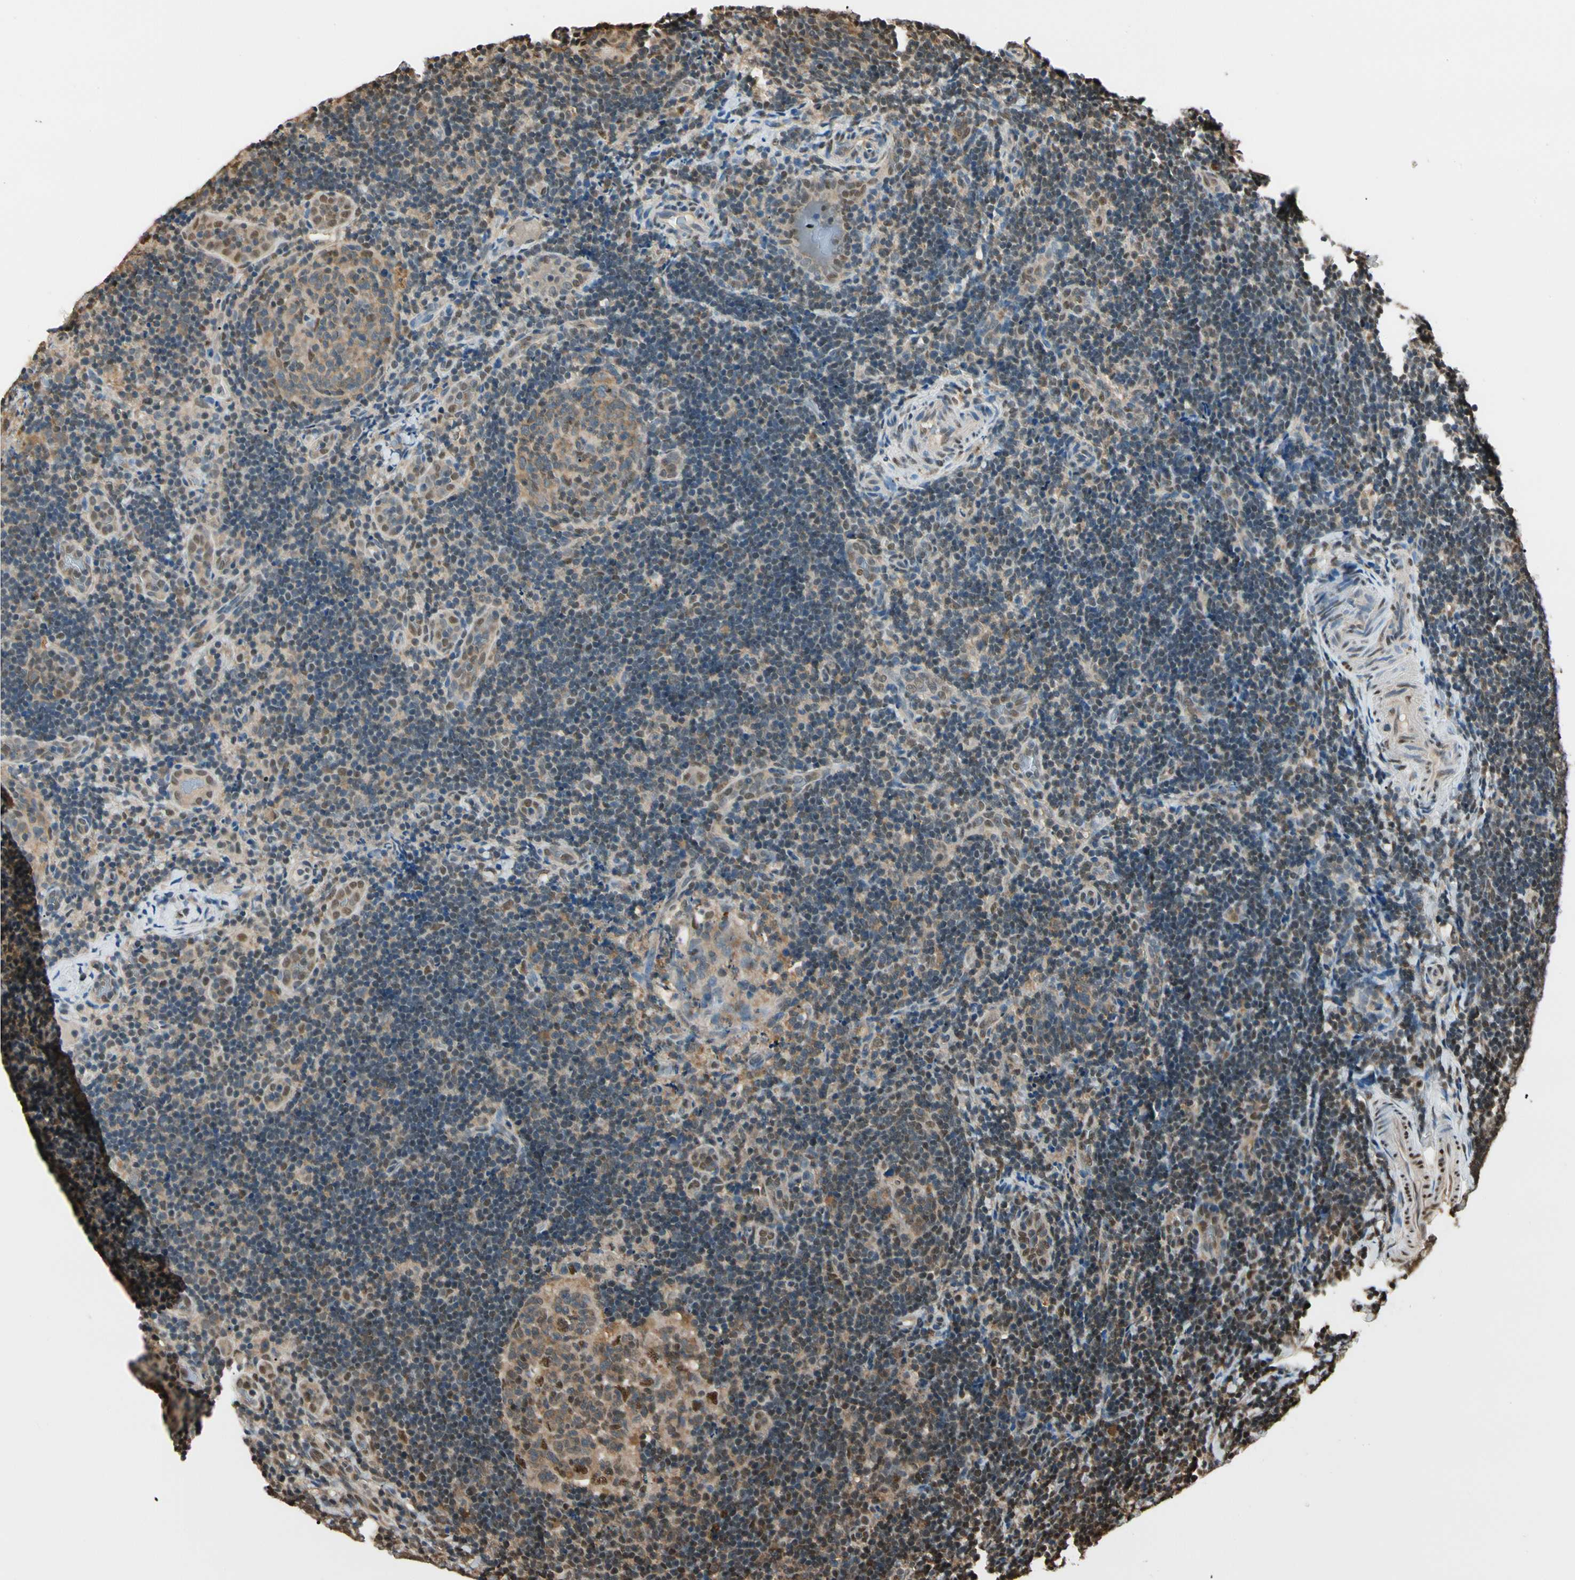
{"staining": {"intensity": "weak", "quantity": ">75%", "location": "cytoplasmic/membranous"}, "tissue": "lymph node", "cell_type": "Germinal center cells", "image_type": "normal", "snomed": [{"axis": "morphology", "description": "Normal tissue, NOS"}, {"axis": "topography", "description": "Lymph node"}], "caption": "Protein staining of benign lymph node displays weak cytoplasmic/membranous positivity in about >75% of germinal center cells.", "gene": "PNCK", "patient": {"sex": "female", "age": 14}}